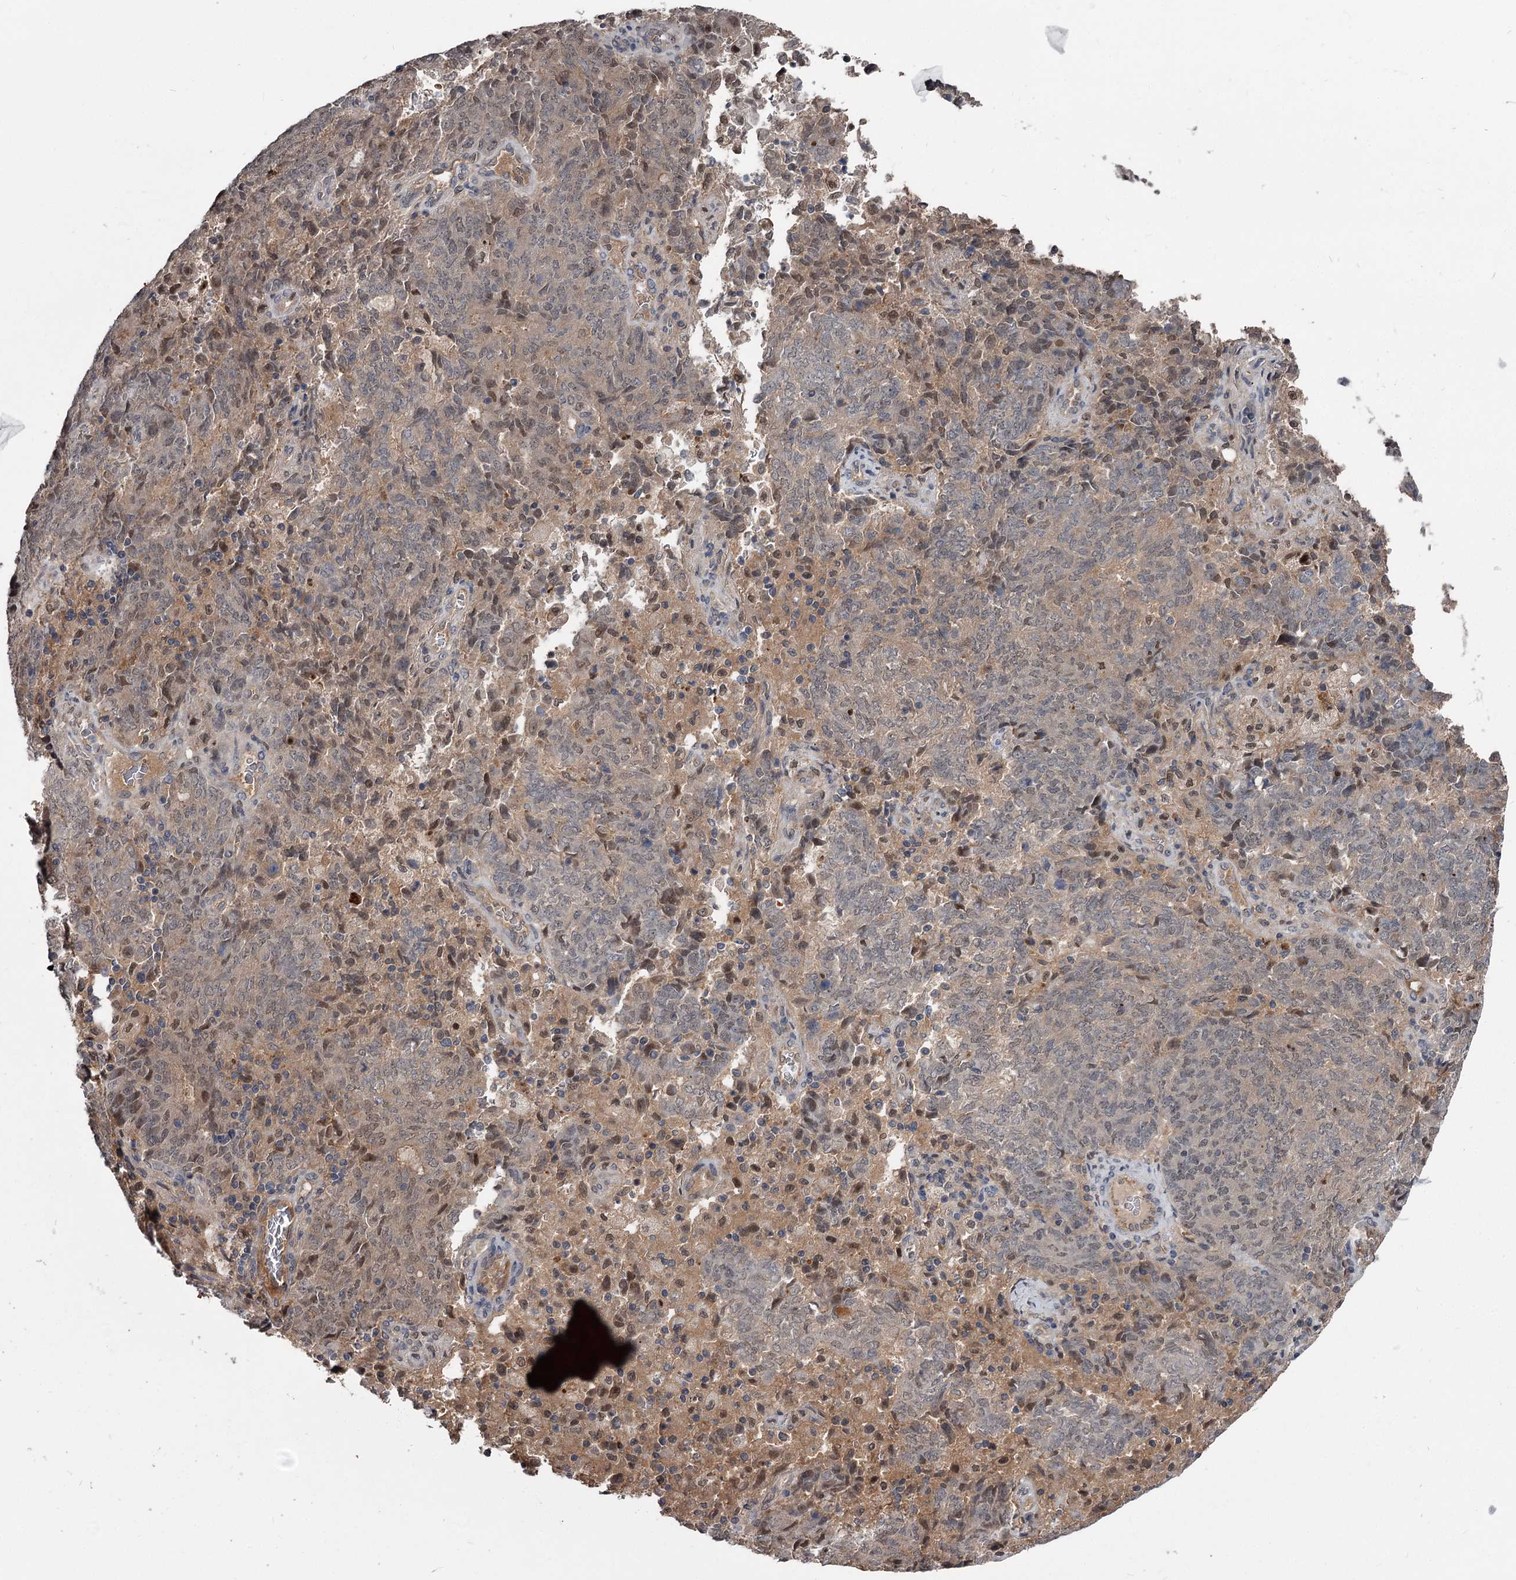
{"staining": {"intensity": "negative", "quantity": "none", "location": "none"}, "tissue": "endometrial cancer", "cell_type": "Tumor cells", "image_type": "cancer", "snomed": [{"axis": "morphology", "description": "Adenocarcinoma, NOS"}, {"axis": "topography", "description": "Endometrium"}], "caption": "A micrograph of endometrial adenocarcinoma stained for a protein shows no brown staining in tumor cells.", "gene": "DAO", "patient": {"sex": "female", "age": 80}}